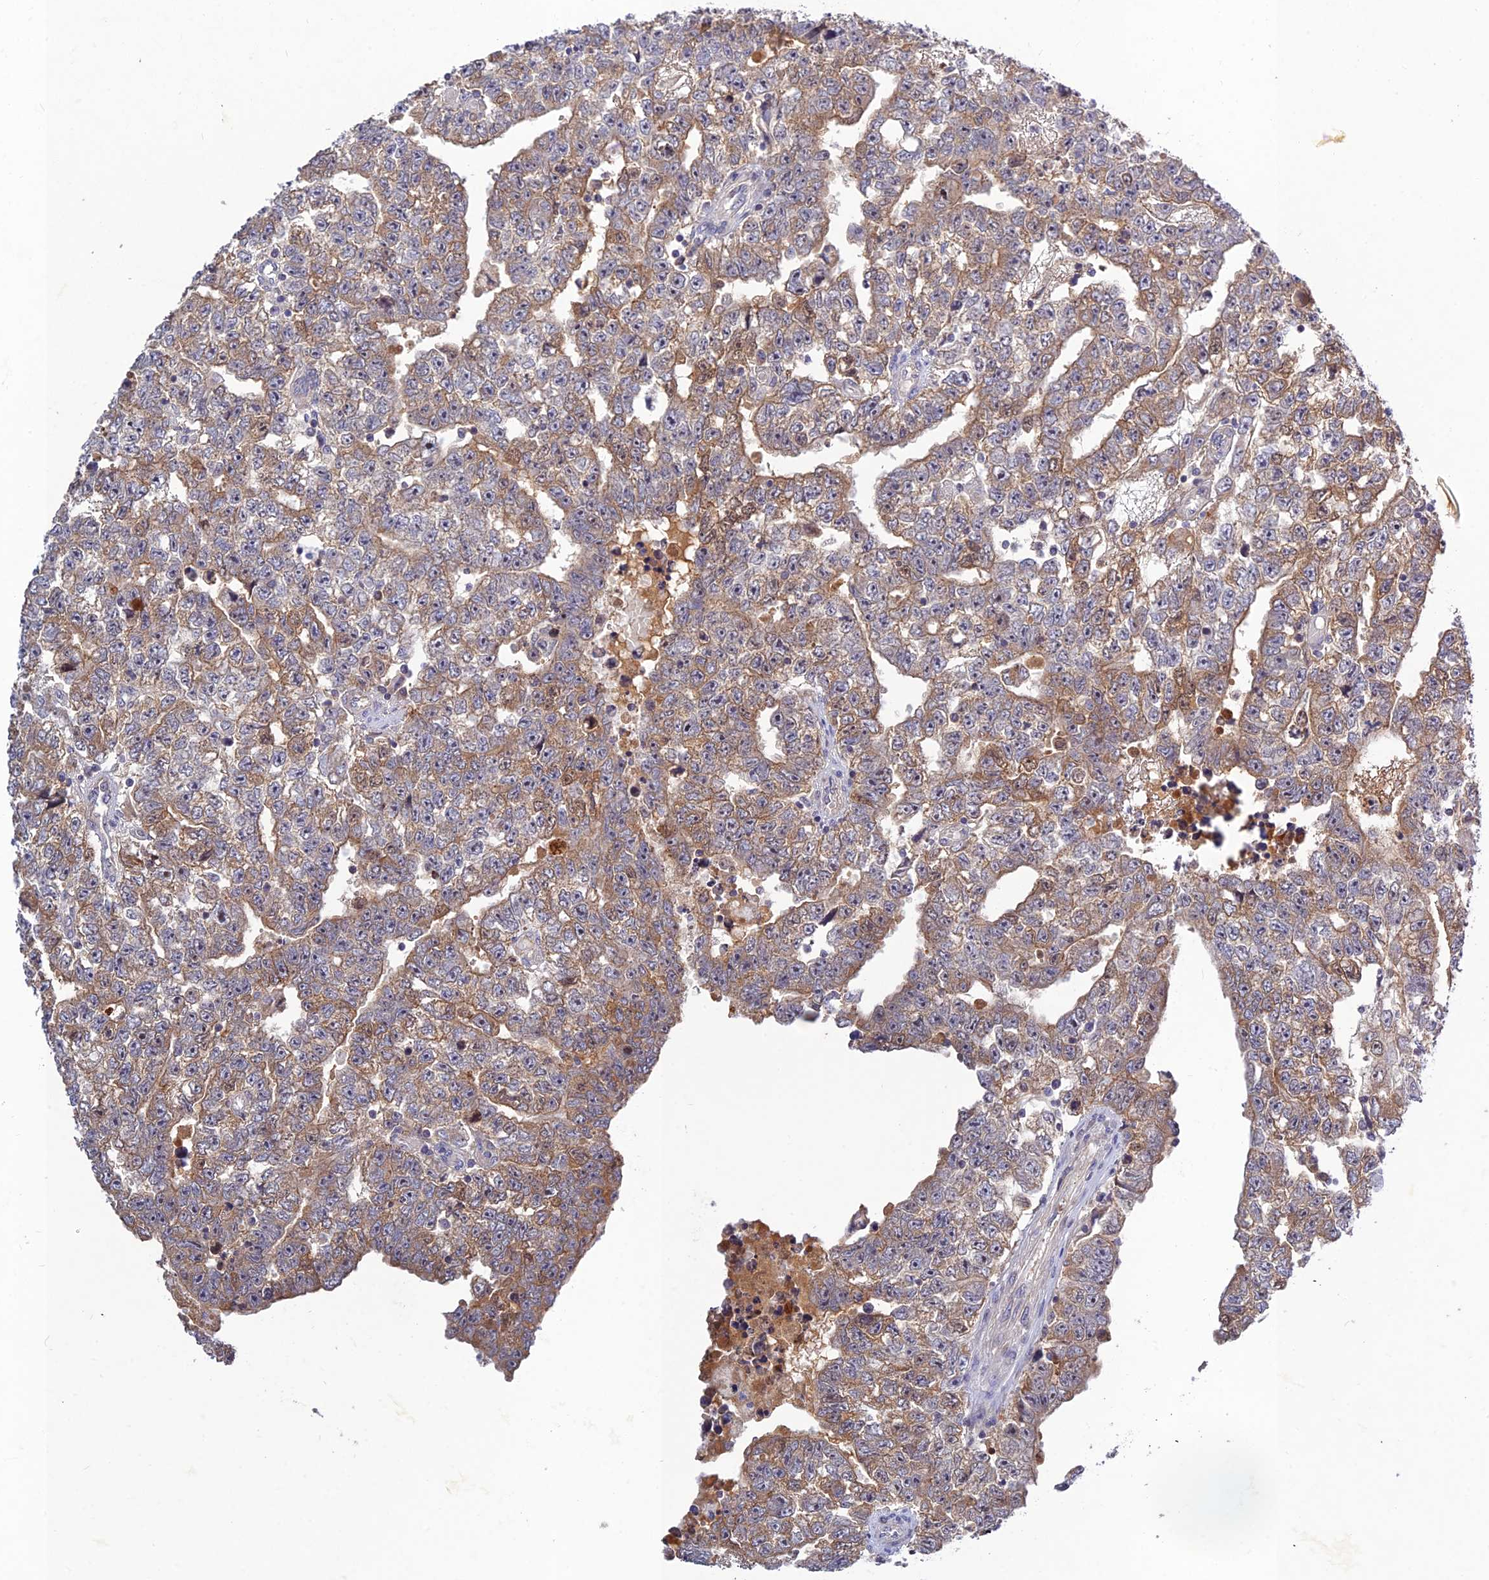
{"staining": {"intensity": "moderate", "quantity": "25%-75%", "location": "cytoplasmic/membranous"}, "tissue": "testis cancer", "cell_type": "Tumor cells", "image_type": "cancer", "snomed": [{"axis": "morphology", "description": "Carcinoma, Embryonal, NOS"}, {"axis": "topography", "description": "Testis"}], "caption": "Moderate cytoplasmic/membranous staining is present in about 25%-75% of tumor cells in testis embryonal carcinoma.", "gene": "CHST5", "patient": {"sex": "male", "age": 25}}